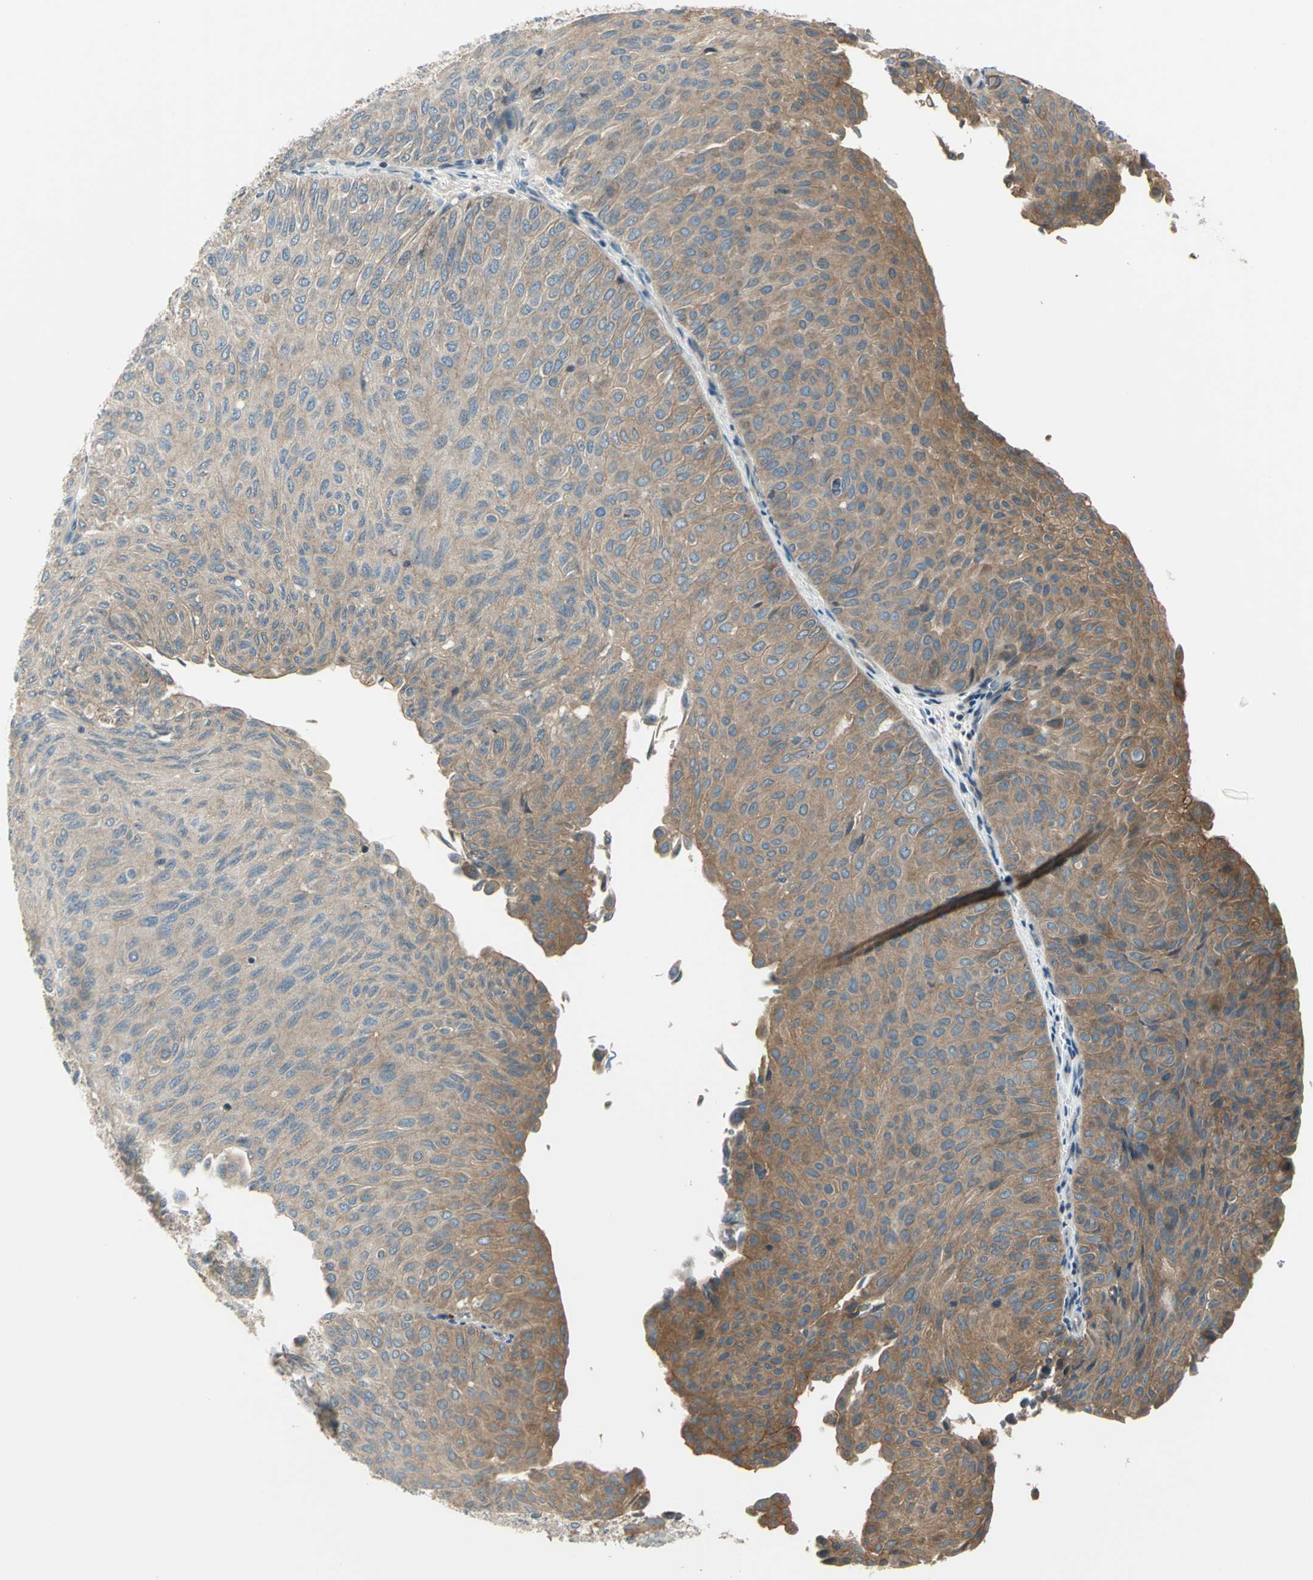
{"staining": {"intensity": "moderate", "quantity": ">75%", "location": "cytoplasmic/membranous"}, "tissue": "urothelial cancer", "cell_type": "Tumor cells", "image_type": "cancer", "snomed": [{"axis": "morphology", "description": "Urothelial carcinoma, Low grade"}, {"axis": "topography", "description": "Urinary bladder"}], "caption": "Urothelial cancer stained with a brown dye exhibits moderate cytoplasmic/membranous positive expression in approximately >75% of tumor cells.", "gene": "PRKAA1", "patient": {"sex": "male", "age": 78}}